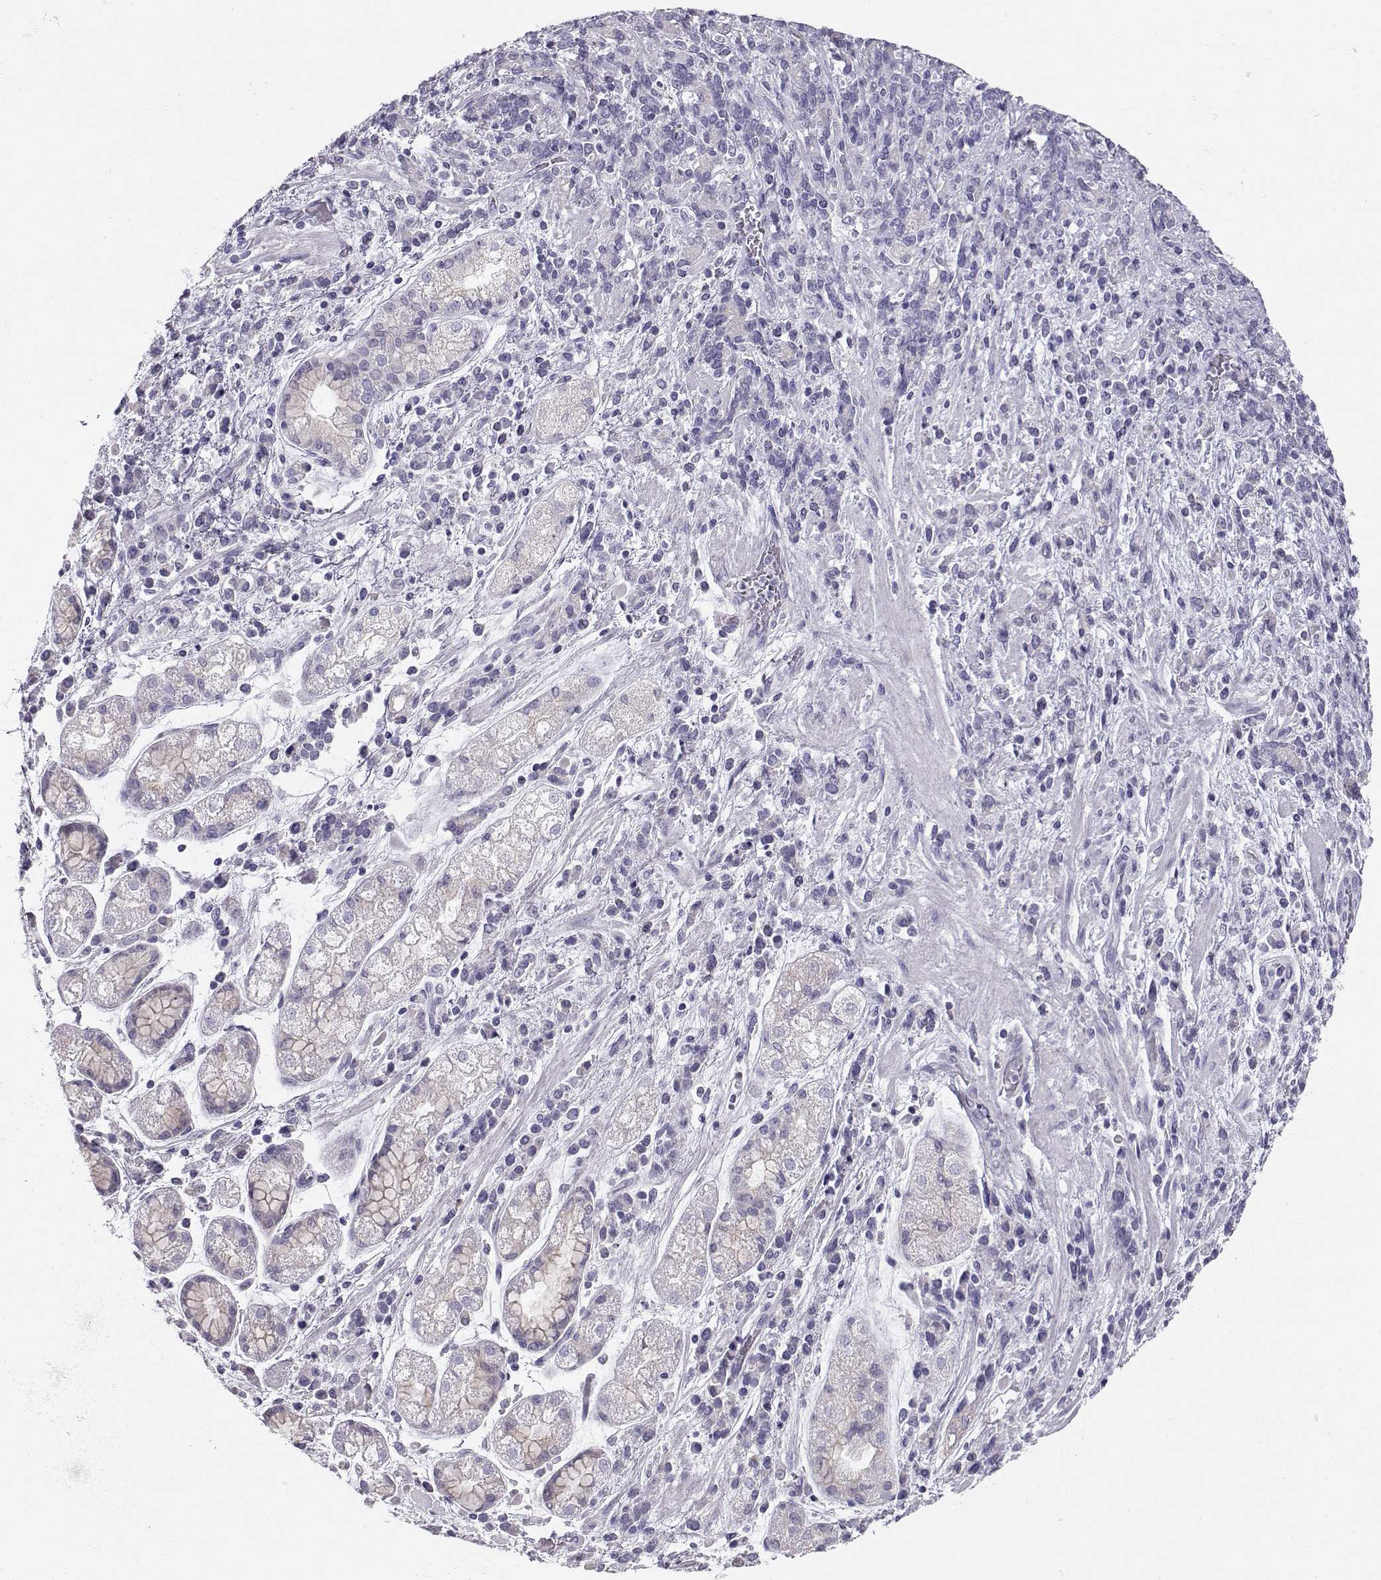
{"staining": {"intensity": "negative", "quantity": "none", "location": "none"}, "tissue": "stomach cancer", "cell_type": "Tumor cells", "image_type": "cancer", "snomed": [{"axis": "morphology", "description": "Adenocarcinoma, NOS"}, {"axis": "topography", "description": "Stomach"}], "caption": "Photomicrograph shows no significant protein staining in tumor cells of stomach adenocarcinoma.", "gene": "GPR26", "patient": {"sex": "female", "age": 57}}